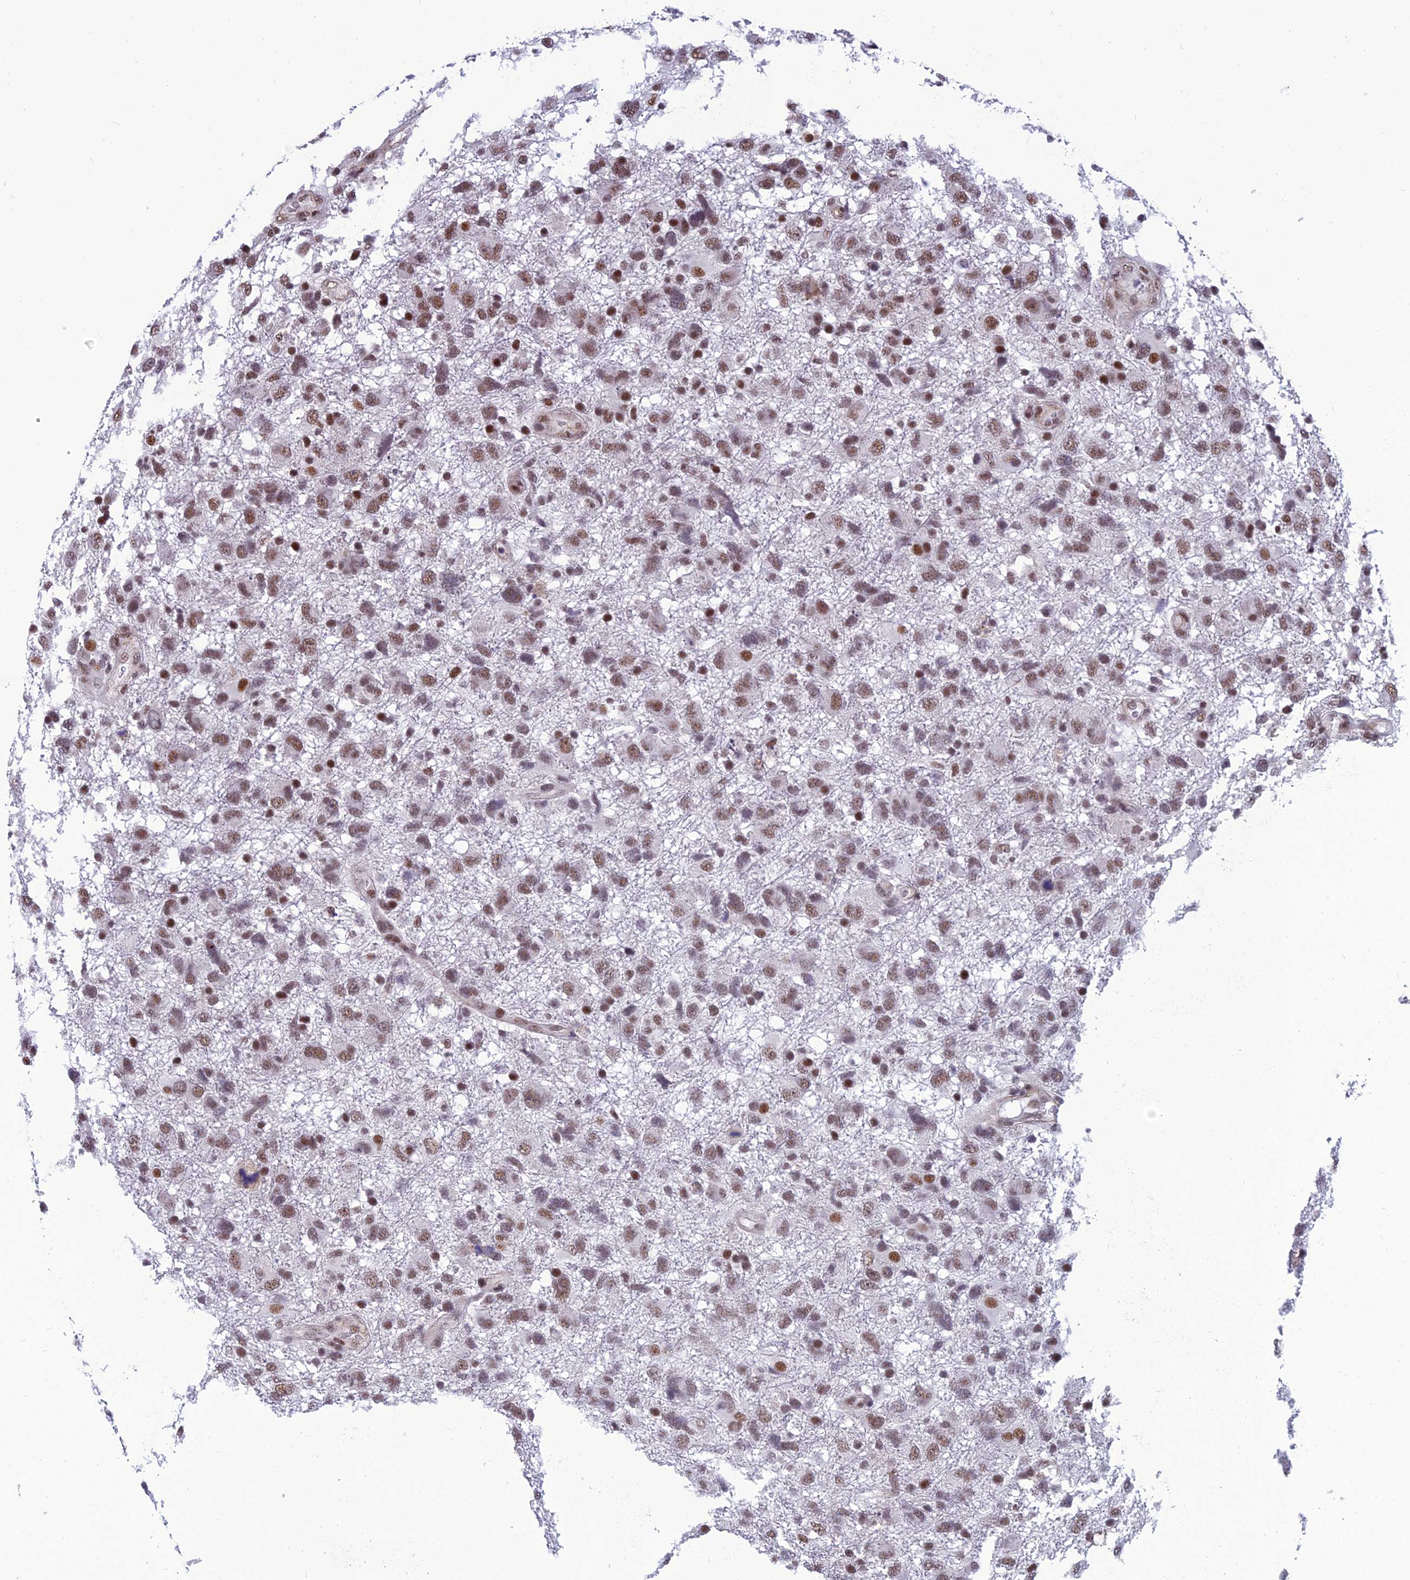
{"staining": {"intensity": "moderate", "quantity": ">75%", "location": "nuclear"}, "tissue": "glioma", "cell_type": "Tumor cells", "image_type": "cancer", "snomed": [{"axis": "morphology", "description": "Glioma, malignant, High grade"}, {"axis": "topography", "description": "Brain"}], "caption": "Tumor cells show moderate nuclear staining in approximately >75% of cells in high-grade glioma (malignant).", "gene": "RSRC1", "patient": {"sex": "male", "age": 61}}